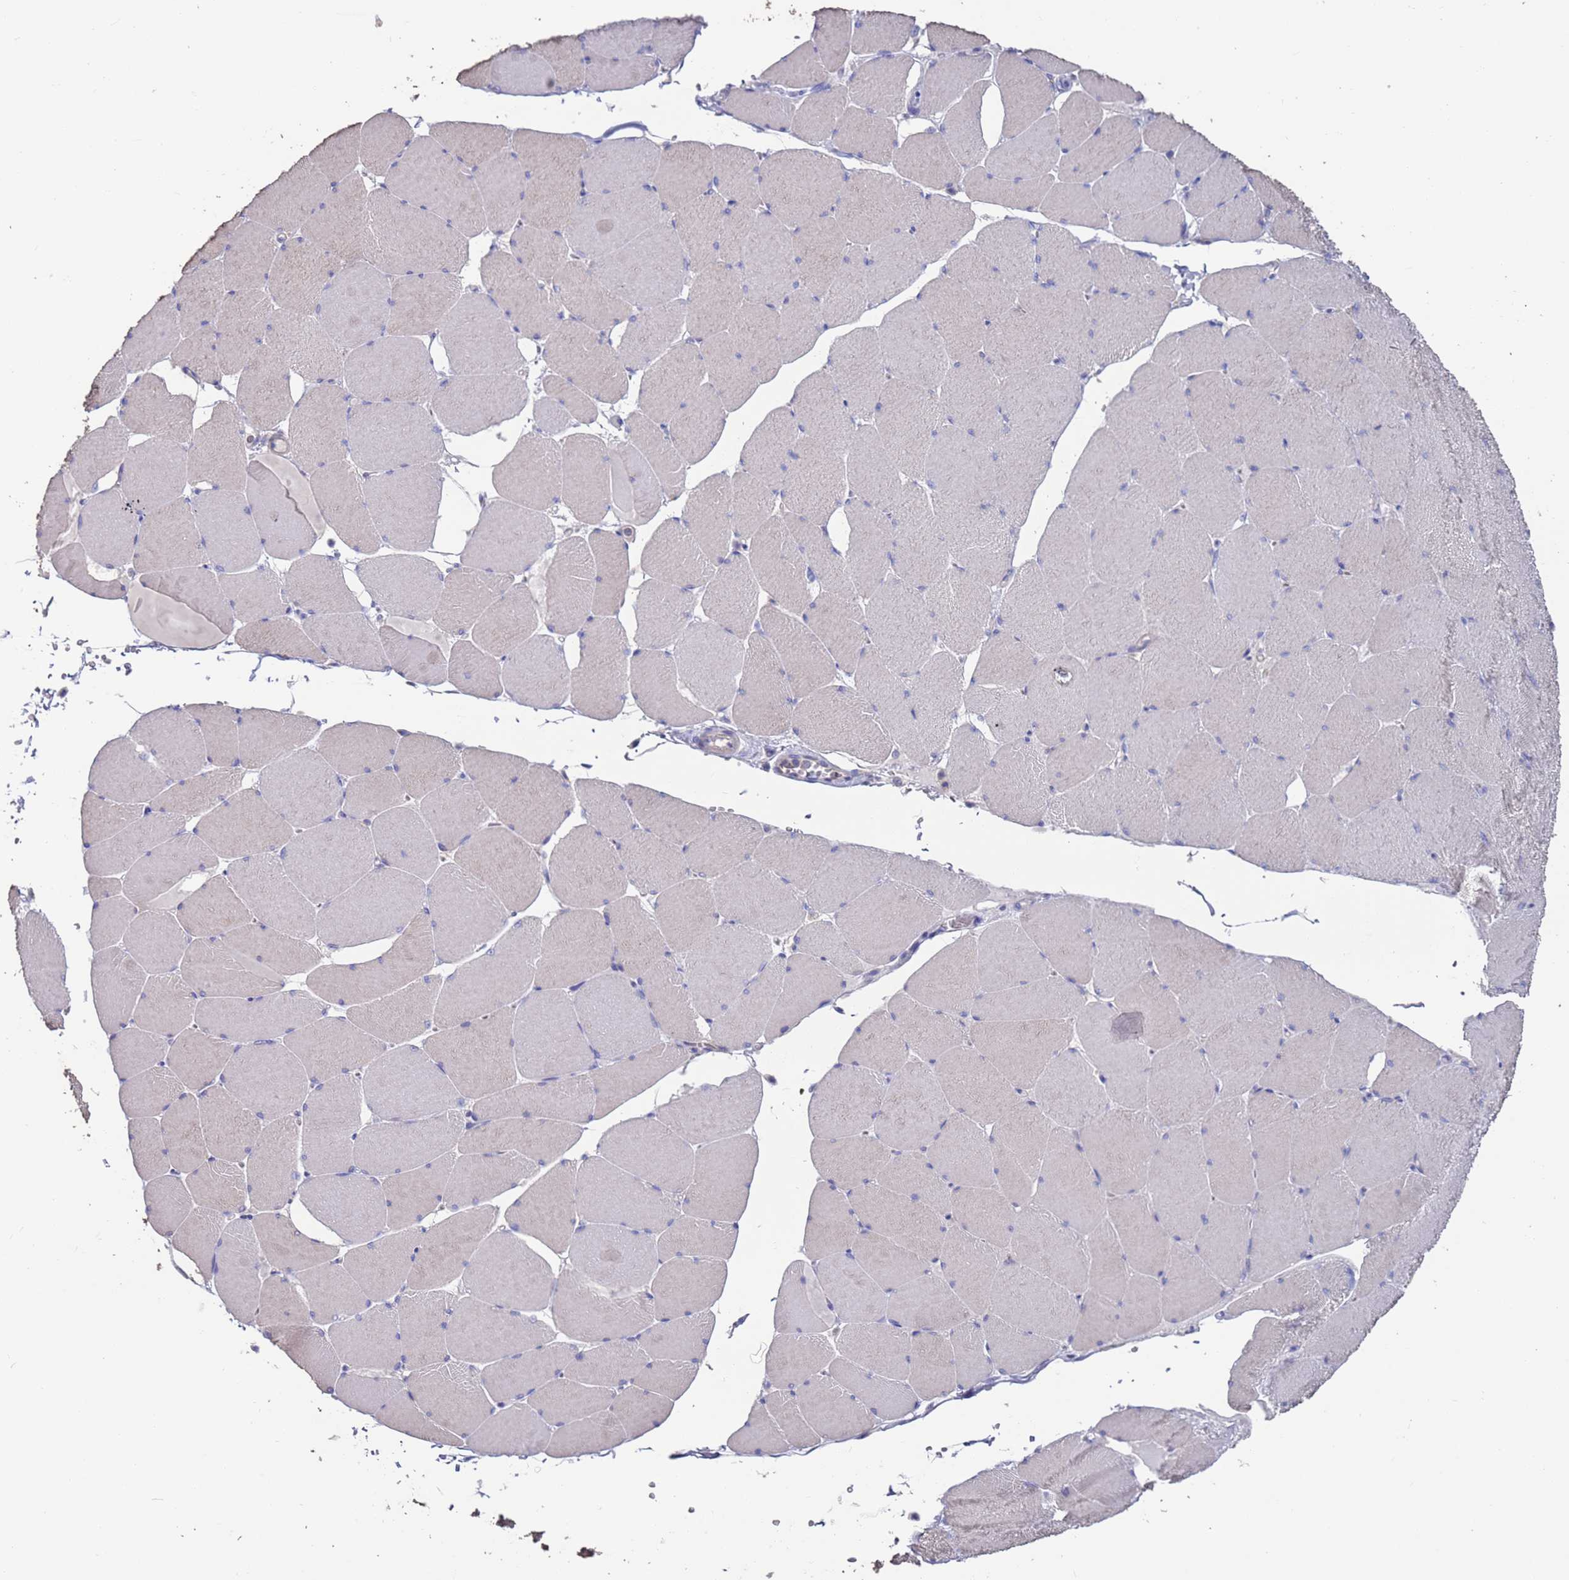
{"staining": {"intensity": "weak", "quantity": "<25%", "location": "cytoplasmic/membranous"}, "tissue": "skeletal muscle", "cell_type": "Myocytes", "image_type": "normal", "snomed": [{"axis": "morphology", "description": "Normal tissue, NOS"}, {"axis": "topography", "description": "Skeletal muscle"}, {"axis": "topography", "description": "Head-Neck"}], "caption": "A high-resolution micrograph shows immunohistochemistry staining of benign skeletal muscle, which demonstrates no significant positivity in myocytes.", "gene": "KRTCAP3", "patient": {"sex": "male", "age": 66}}